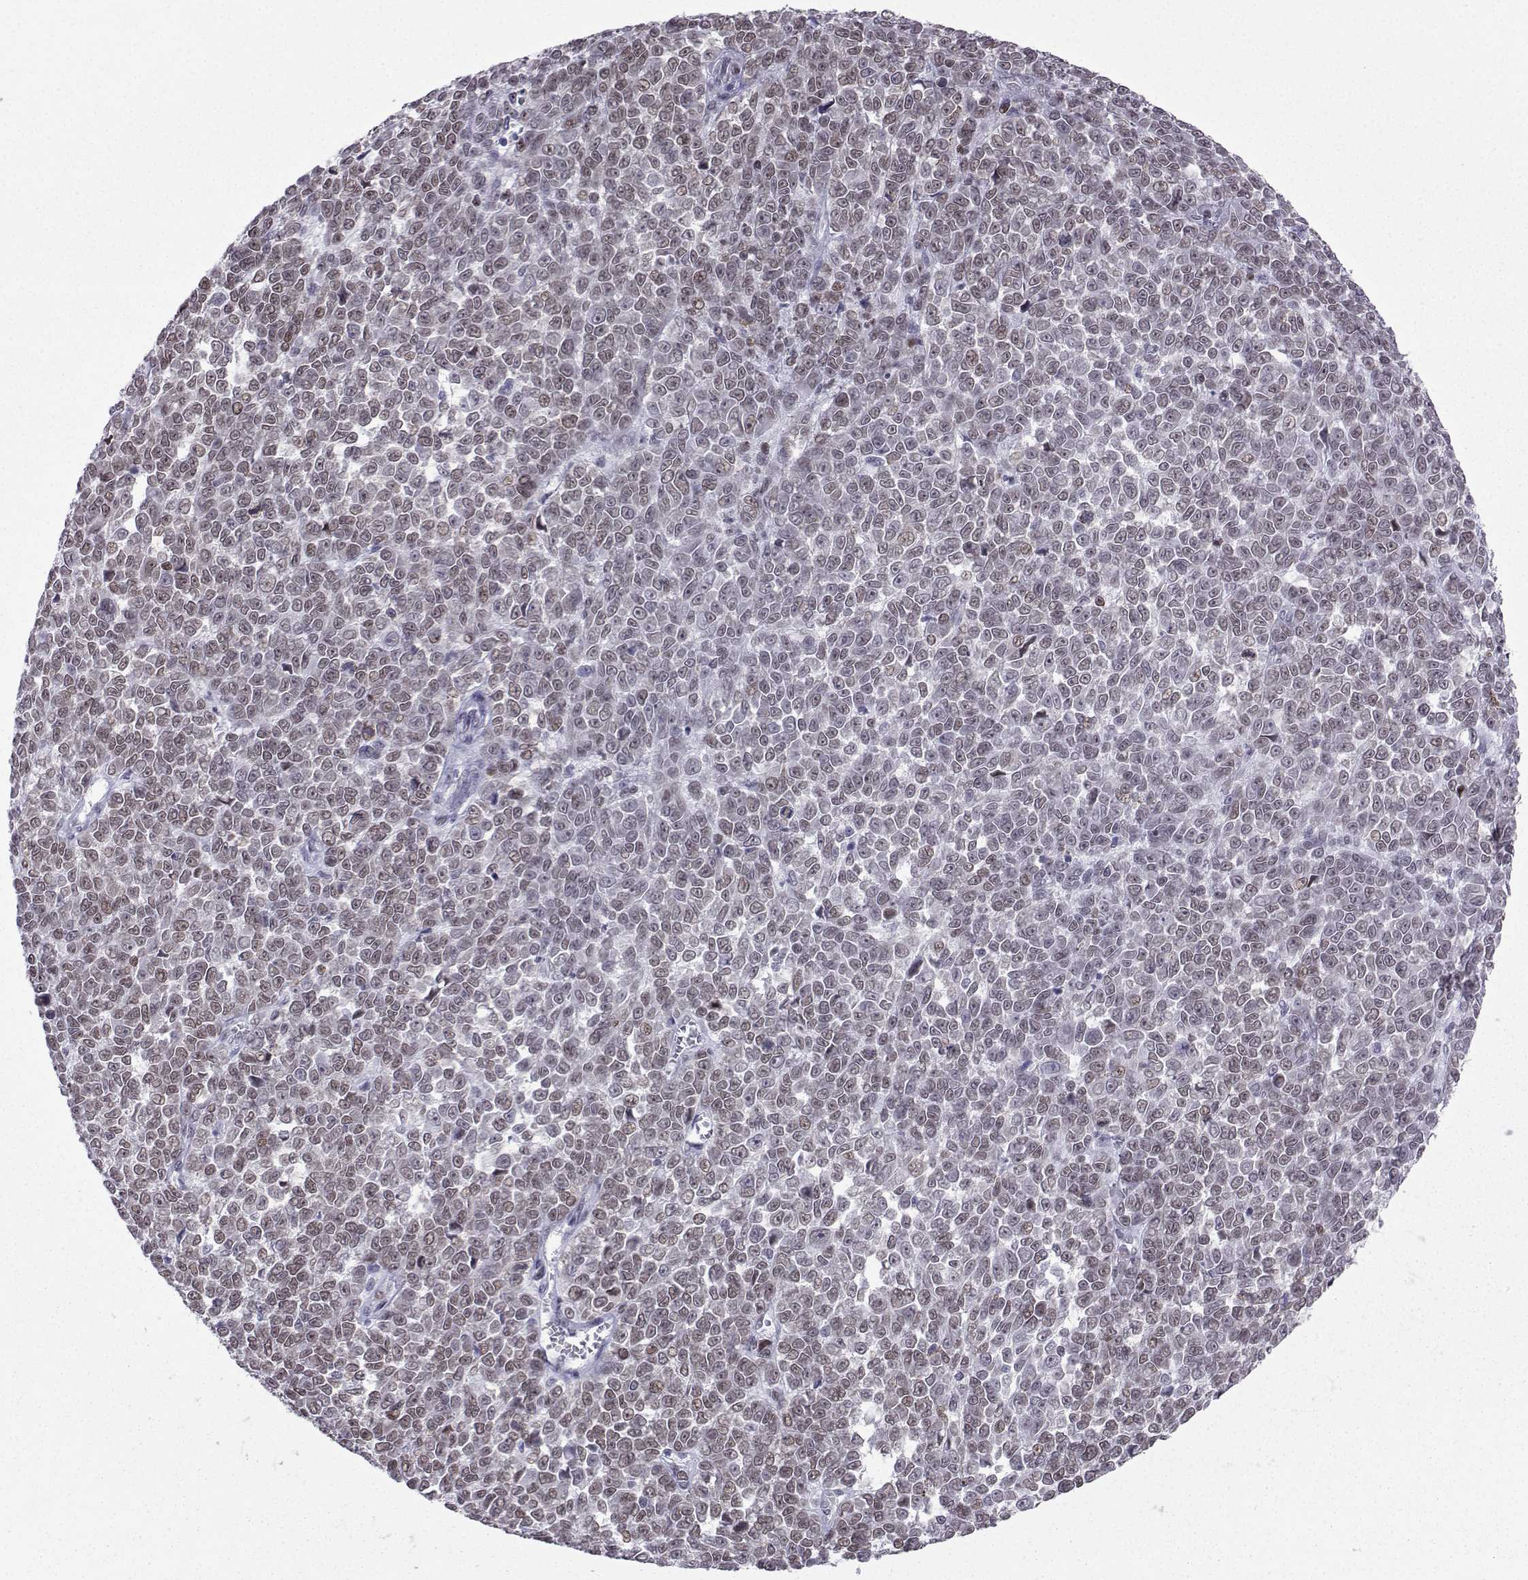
{"staining": {"intensity": "weak", "quantity": "25%-75%", "location": "nuclear"}, "tissue": "melanoma", "cell_type": "Tumor cells", "image_type": "cancer", "snomed": [{"axis": "morphology", "description": "Malignant melanoma, NOS"}, {"axis": "topography", "description": "Skin"}], "caption": "Tumor cells display weak nuclear positivity in approximately 25%-75% of cells in malignant melanoma.", "gene": "LORICRIN", "patient": {"sex": "female", "age": 95}}